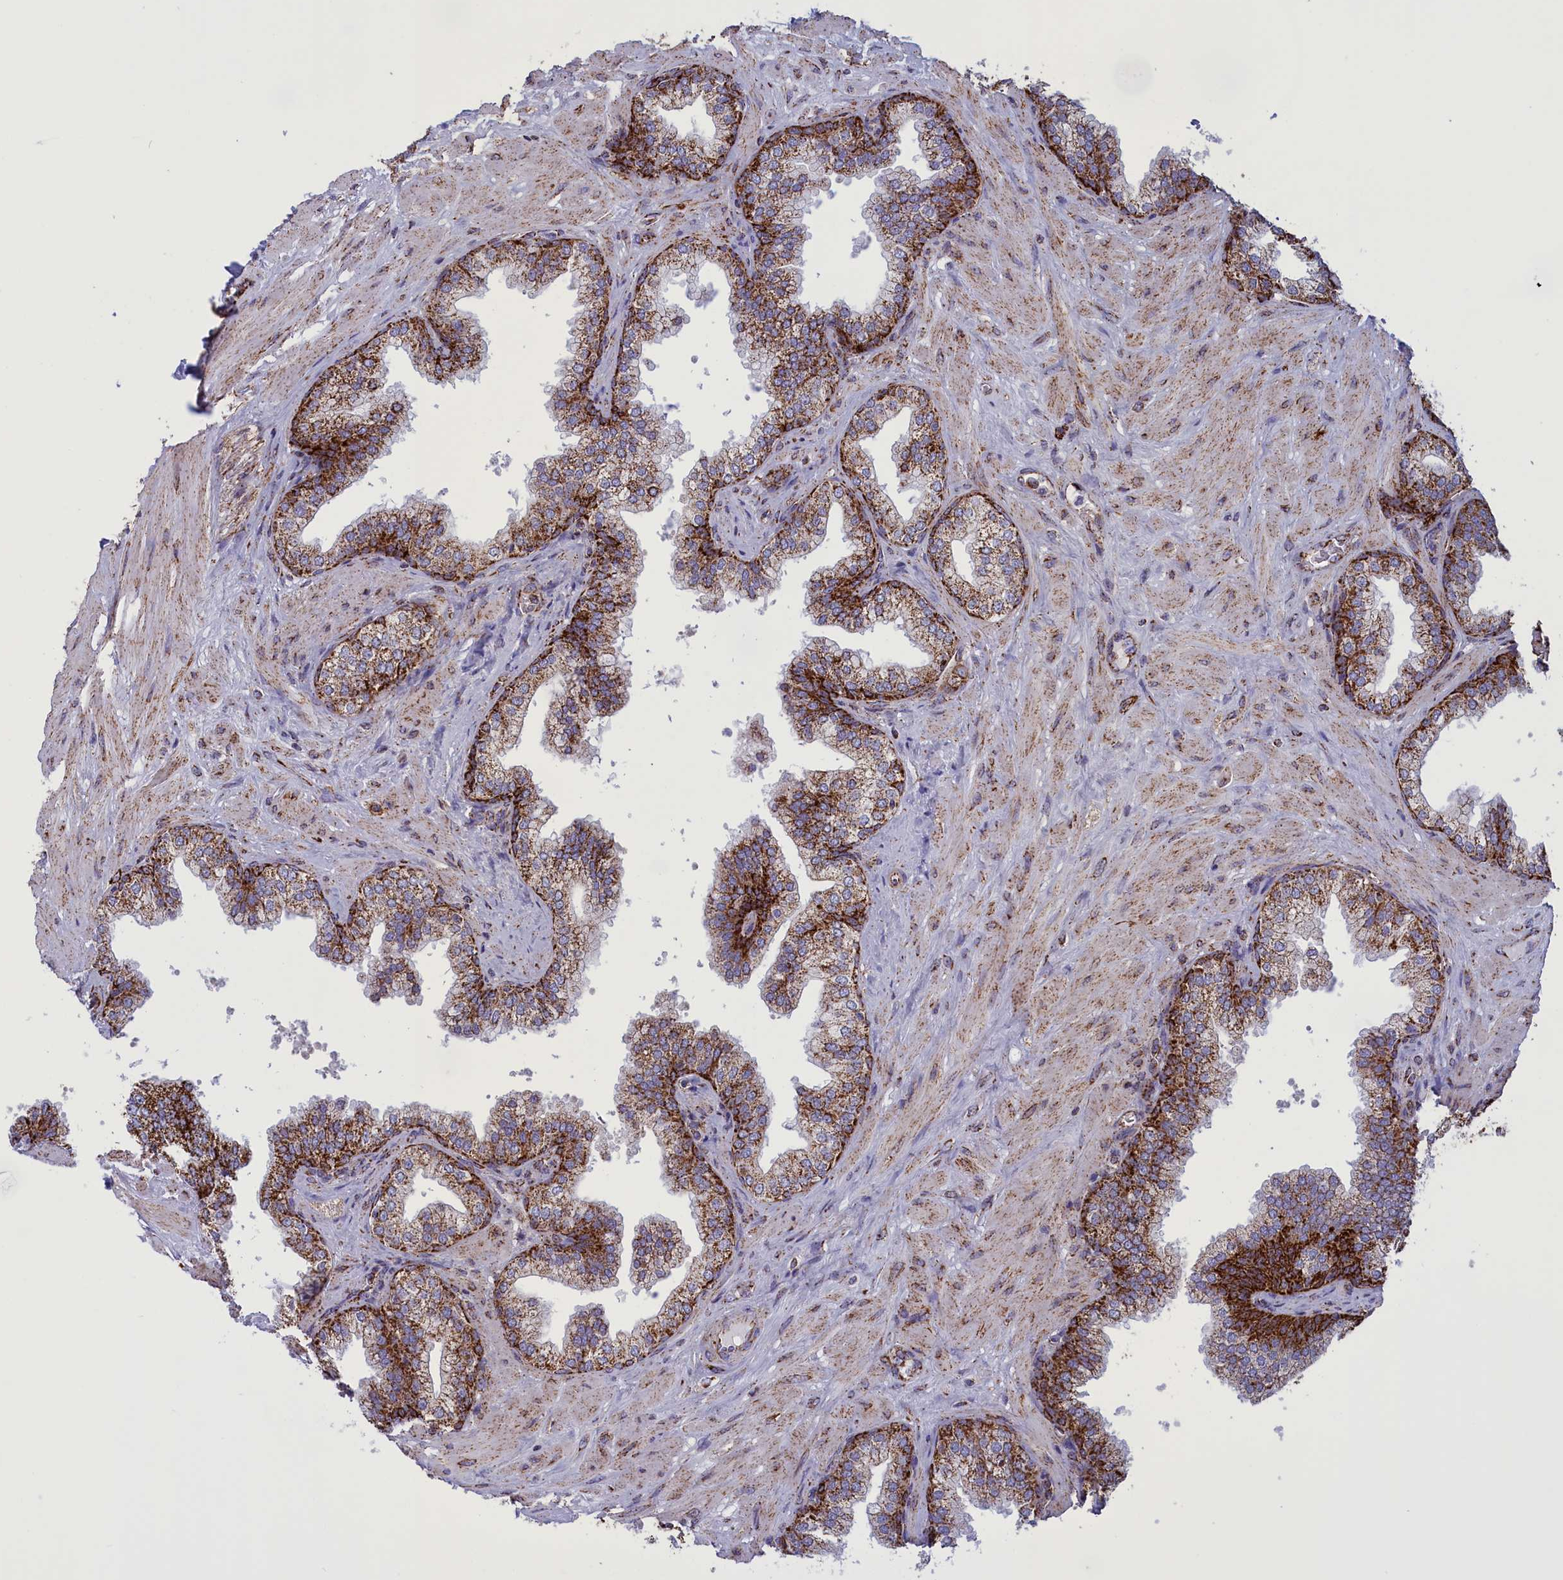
{"staining": {"intensity": "strong", "quantity": ">75%", "location": "cytoplasmic/membranous"}, "tissue": "prostate", "cell_type": "Glandular cells", "image_type": "normal", "snomed": [{"axis": "morphology", "description": "Normal tissue, NOS"}, {"axis": "topography", "description": "Prostate"}], "caption": "Immunohistochemistry (IHC) of benign prostate shows high levels of strong cytoplasmic/membranous positivity in approximately >75% of glandular cells. The staining was performed using DAB (3,3'-diaminobenzidine) to visualize the protein expression in brown, while the nuclei were stained in blue with hematoxylin (Magnification: 20x).", "gene": "ISOC2", "patient": {"sex": "male", "age": 60}}